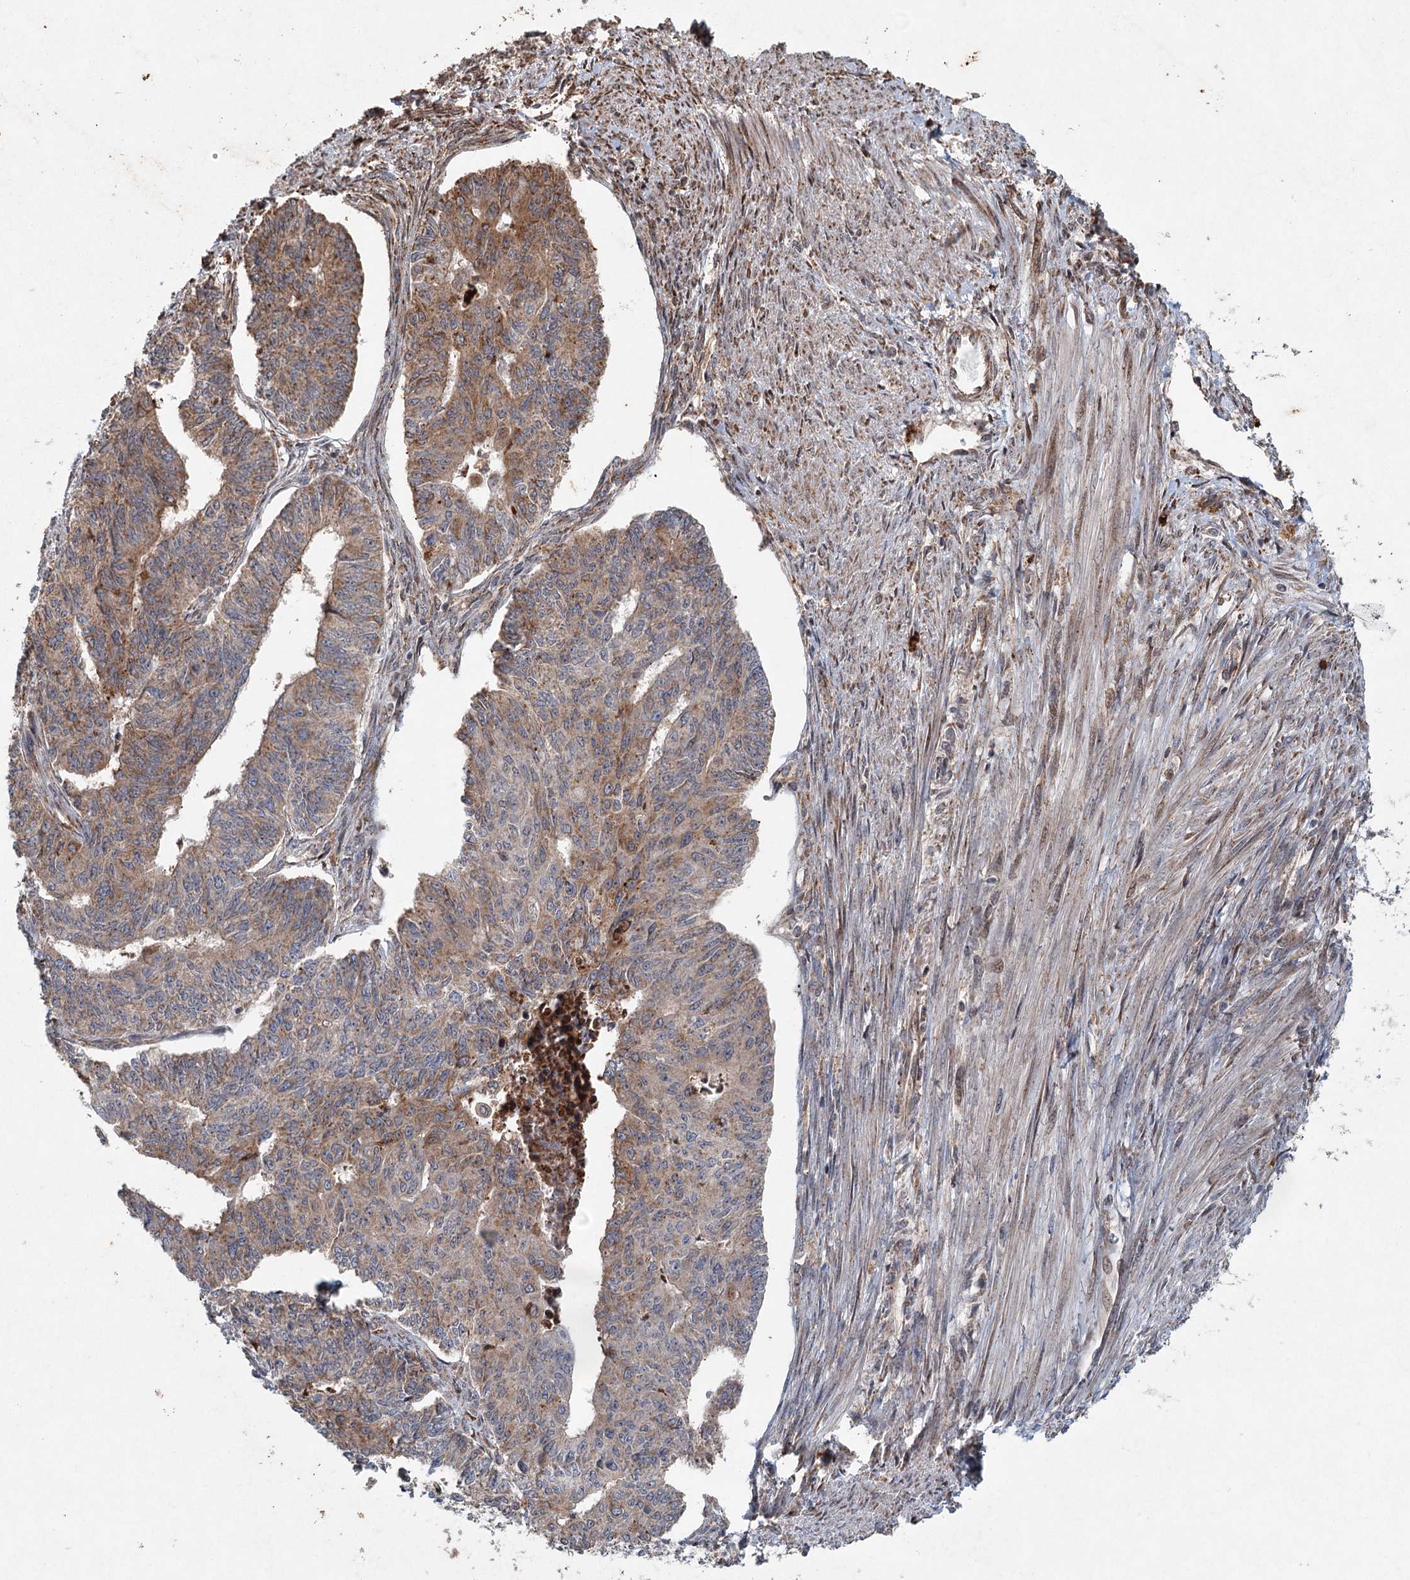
{"staining": {"intensity": "moderate", "quantity": "25%-75%", "location": "cytoplasmic/membranous"}, "tissue": "endometrial cancer", "cell_type": "Tumor cells", "image_type": "cancer", "snomed": [{"axis": "morphology", "description": "Adenocarcinoma, NOS"}, {"axis": "topography", "description": "Endometrium"}], "caption": "Human endometrial cancer stained for a protein (brown) displays moderate cytoplasmic/membranous positive positivity in approximately 25%-75% of tumor cells.", "gene": "SRPX2", "patient": {"sex": "female", "age": 32}}